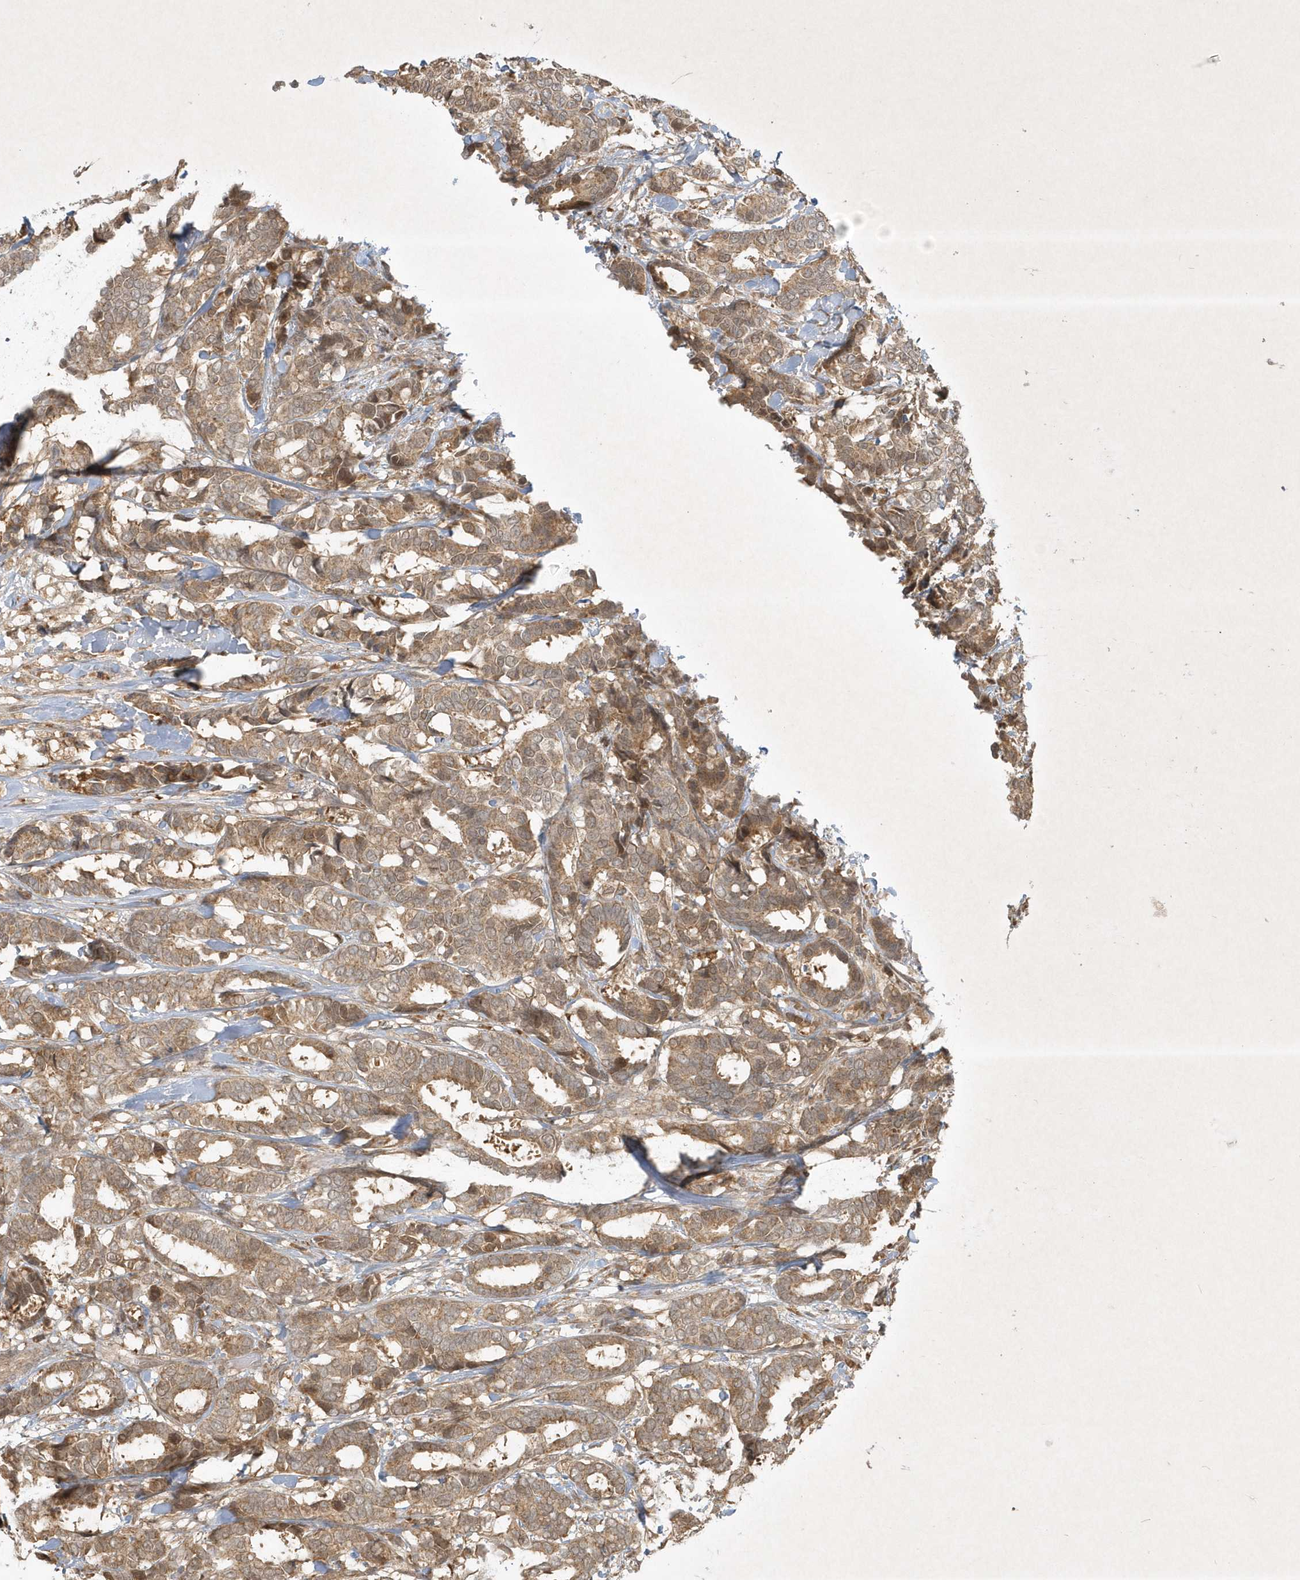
{"staining": {"intensity": "moderate", "quantity": ">75%", "location": "cytoplasmic/membranous"}, "tissue": "breast cancer", "cell_type": "Tumor cells", "image_type": "cancer", "snomed": [{"axis": "morphology", "description": "Duct carcinoma"}, {"axis": "topography", "description": "Breast"}], "caption": "Breast intraductal carcinoma tissue reveals moderate cytoplasmic/membranous expression in about >75% of tumor cells", "gene": "PLTP", "patient": {"sex": "female", "age": 87}}